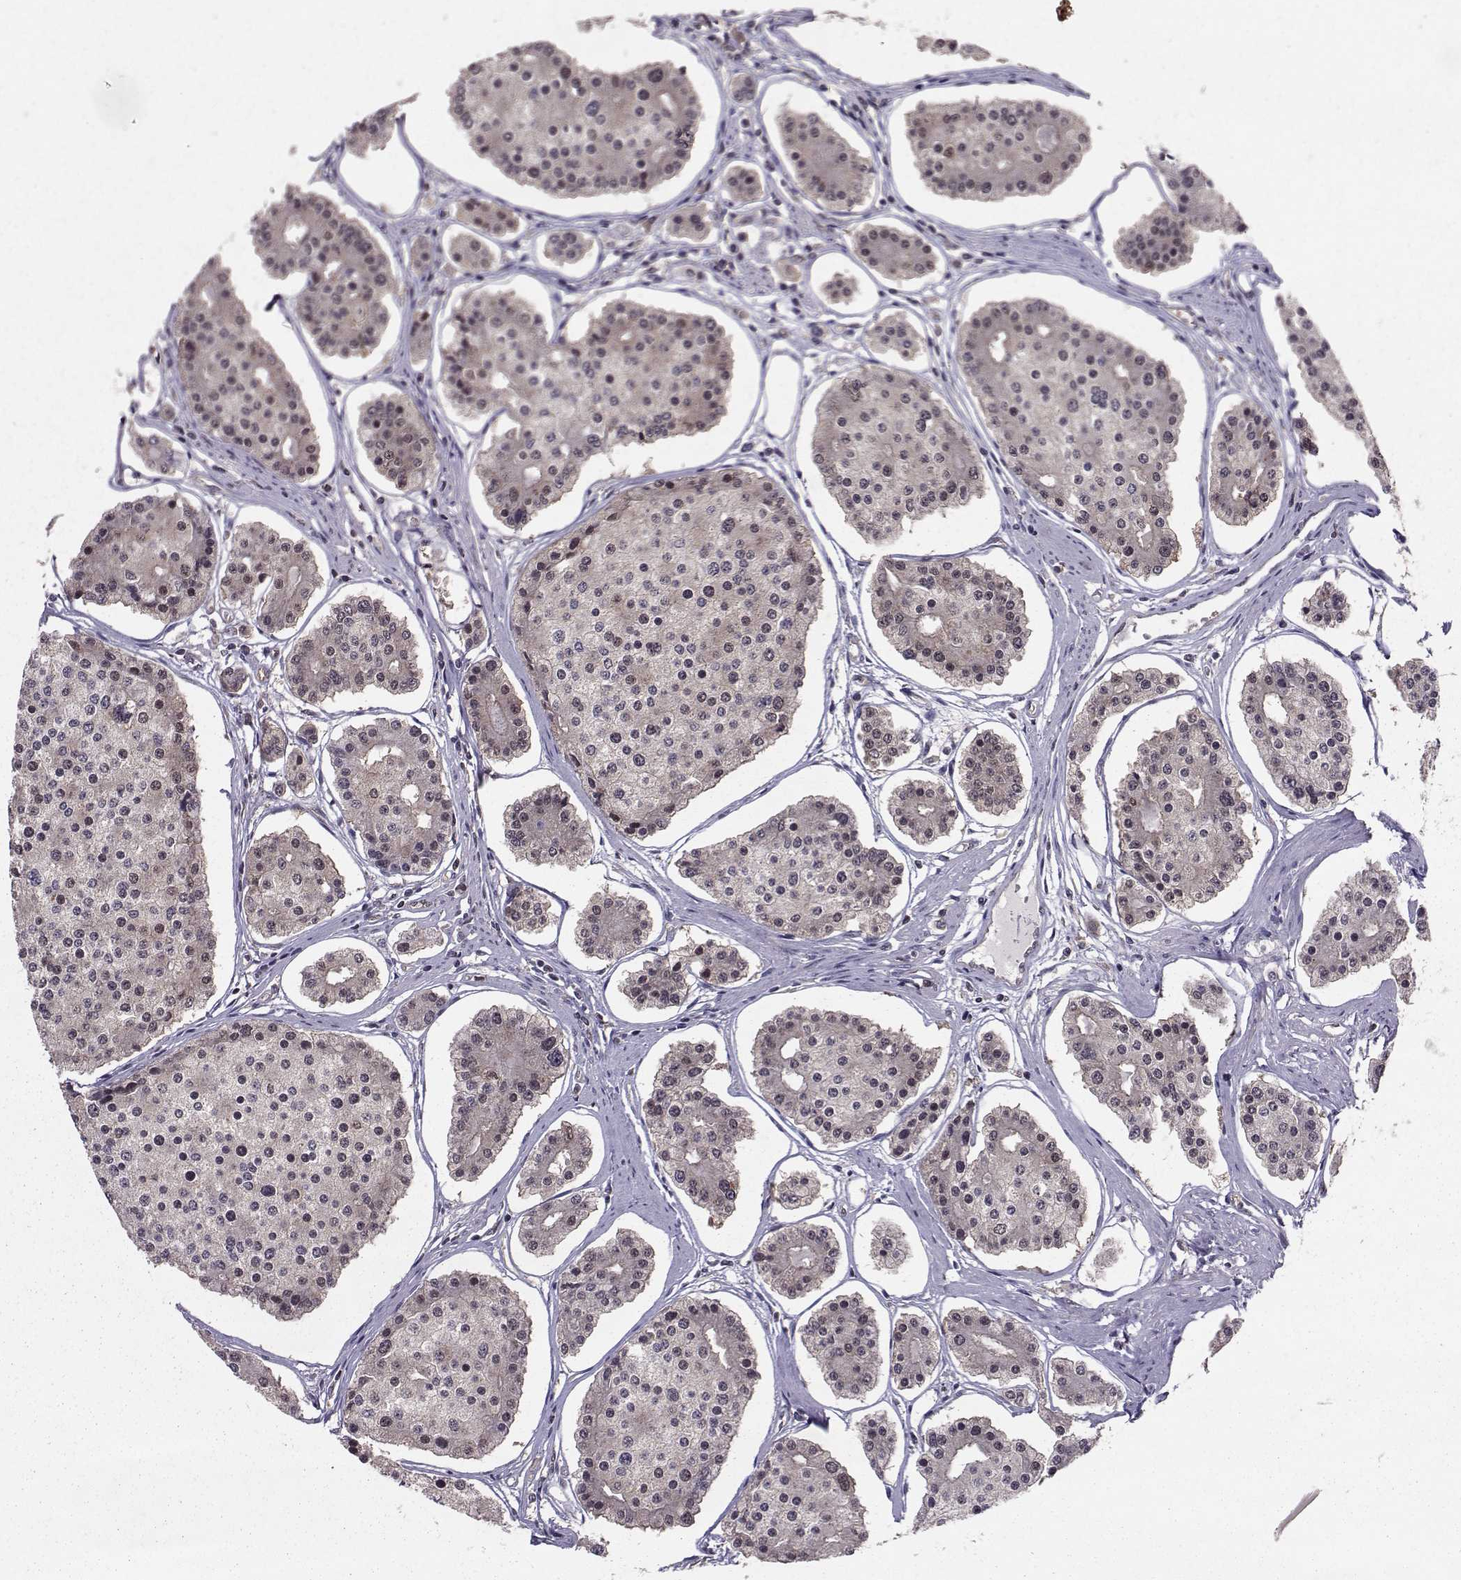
{"staining": {"intensity": "negative", "quantity": "none", "location": "none"}, "tissue": "carcinoid", "cell_type": "Tumor cells", "image_type": "cancer", "snomed": [{"axis": "morphology", "description": "Carcinoid, malignant, NOS"}, {"axis": "topography", "description": "Small intestine"}], "caption": "Histopathology image shows no protein expression in tumor cells of carcinoid tissue.", "gene": "PPP2R2A", "patient": {"sex": "female", "age": 65}}